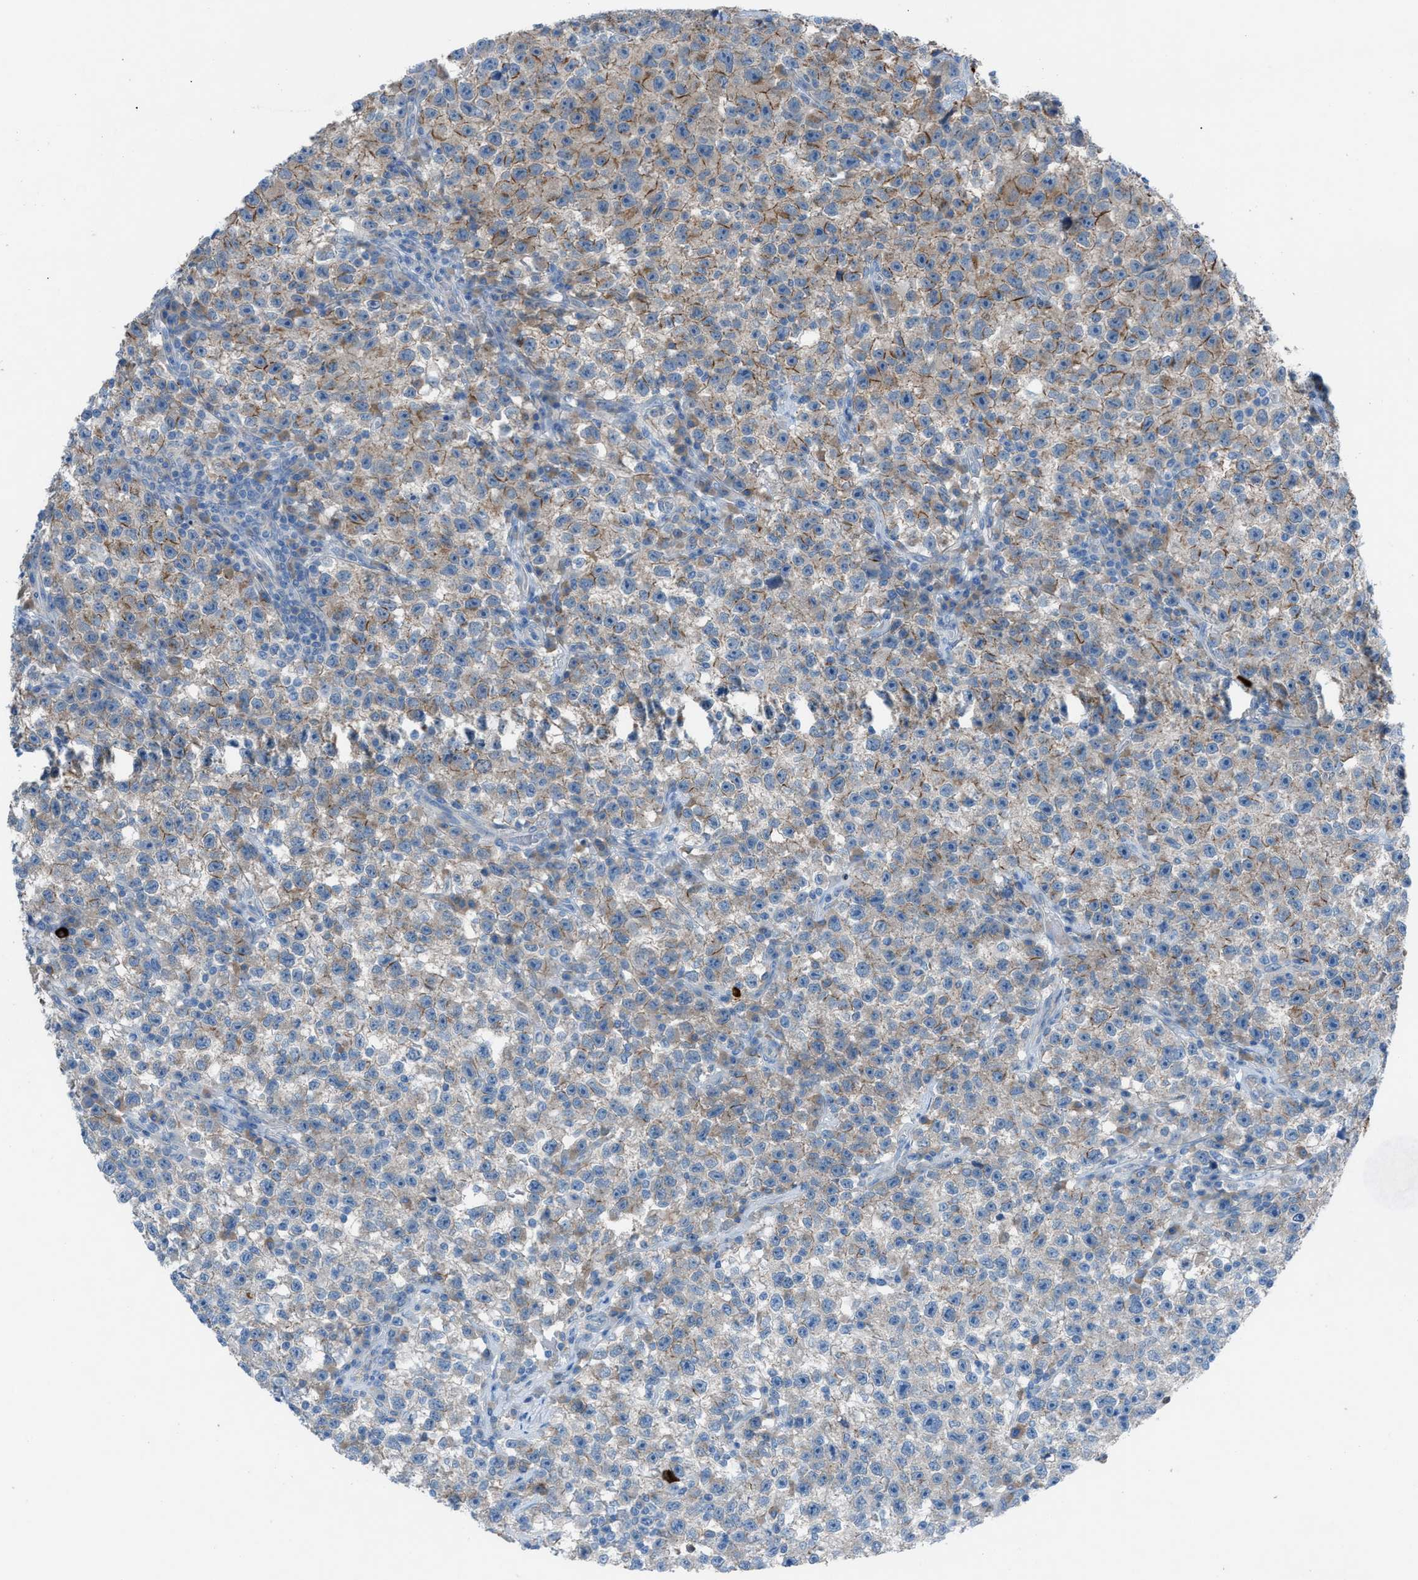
{"staining": {"intensity": "weak", "quantity": ">75%", "location": "cytoplasmic/membranous"}, "tissue": "testis cancer", "cell_type": "Tumor cells", "image_type": "cancer", "snomed": [{"axis": "morphology", "description": "Seminoma, NOS"}, {"axis": "topography", "description": "Testis"}], "caption": "Seminoma (testis) stained with a protein marker demonstrates weak staining in tumor cells.", "gene": "C5AR2", "patient": {"sex": "male", "age": 22}}